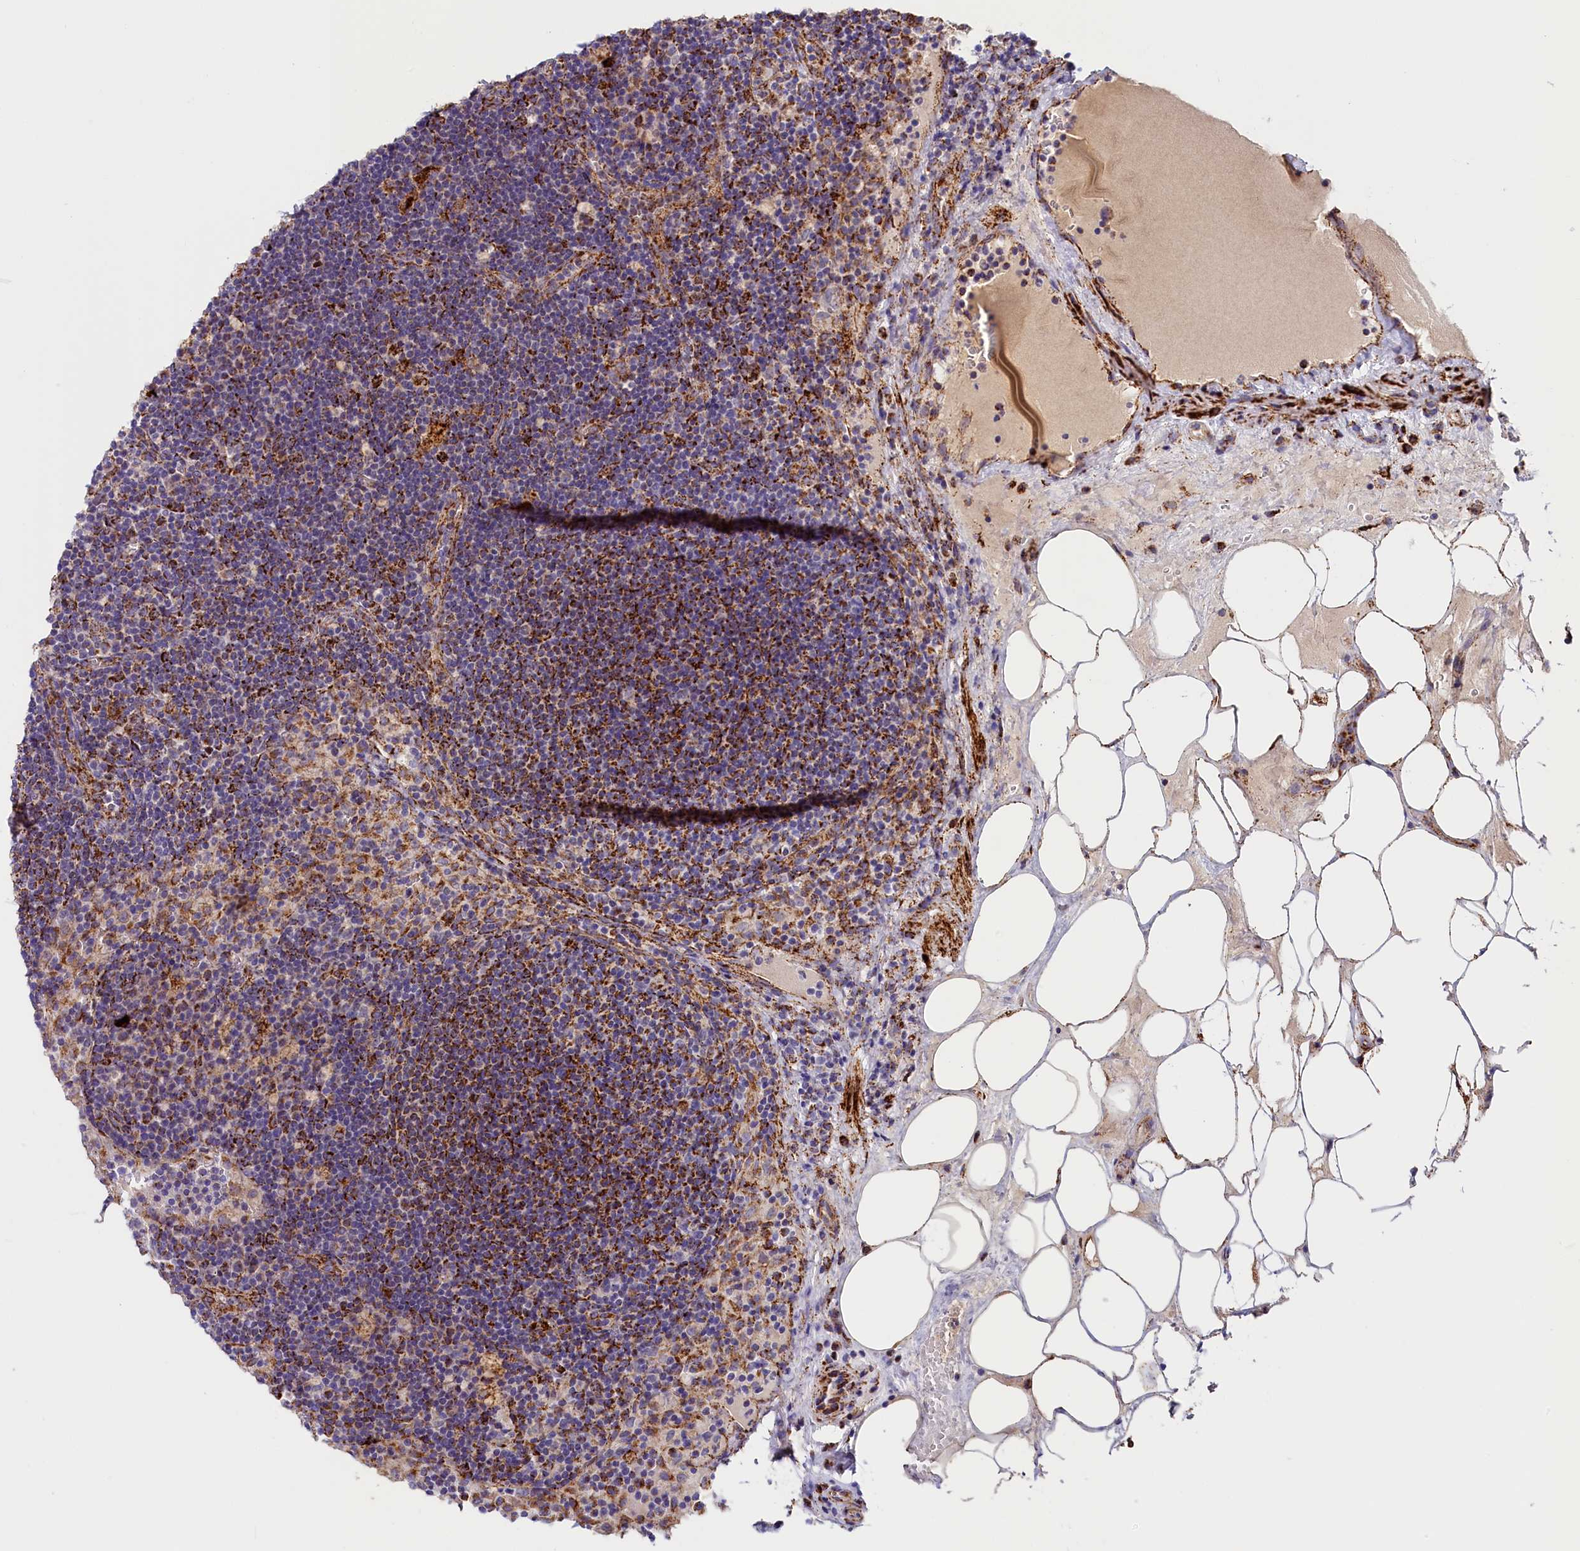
{"staining": {"intensity": "moderate", "quantity": "<25%", "location": "cytoplasmic/membranous"}, "tissue": "lymph node", "cell_type": "Germinal center cells", "image_type": "normal", "snomed": [{"axis": "morphology", "description": "Normal tissue, NOS"}, {"axis": "topography", "description": "Lymph node"}], "caption": "Immunohistochemistry histopathology image of unremarkable human lymph node stained for a protein (brown), which demonstrates low levels of moderate cytoplasmic/membranous staining in approximately <25% of germinal center cells.", "gene": "AKTIP", "patient": {"sex": "female", "age": 70}}